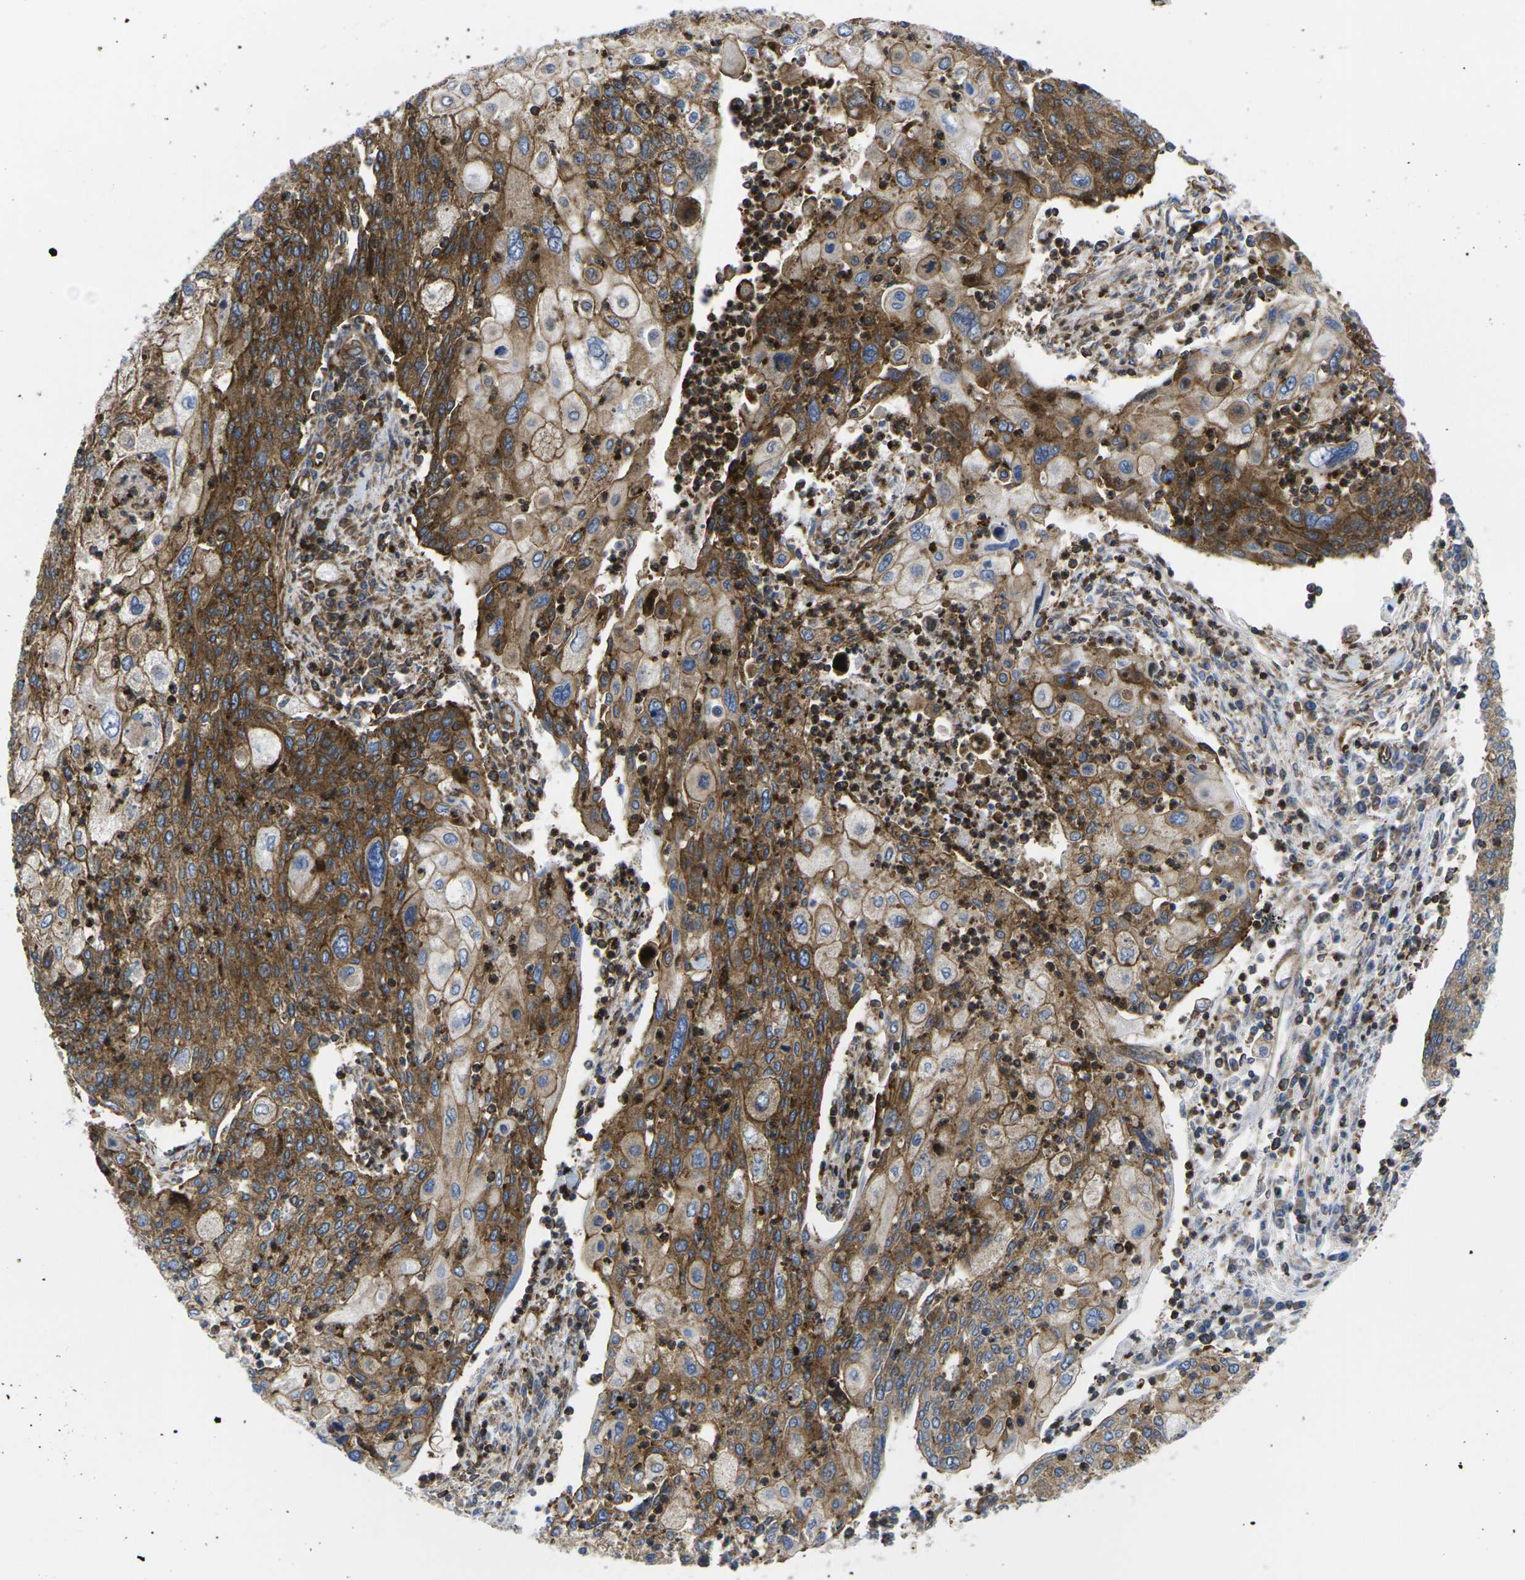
{"staining": {"intensity": "strong", "quantity": ">75%", "location": "cytoplasmic/membranous"}, "tissue": "cervical cancer", "cell_type": "Tumor cells", "image_type": "cancer", "snomed": [{"axis": "morphology", "description": "Squamous cell carcinoma, NOS"}, {"axis": "topography", "description": "Cervix"}], "caption": "Immunohistochemistry image of squamous cell carcinoma (cervical) stained for a protein (brown), which exhibits high levels of strong cytoplasmic/membranous staining in about >75% of tumor cells.", "gene": "IQGAP1", "patient": {"sex": "female", "age": 40}}